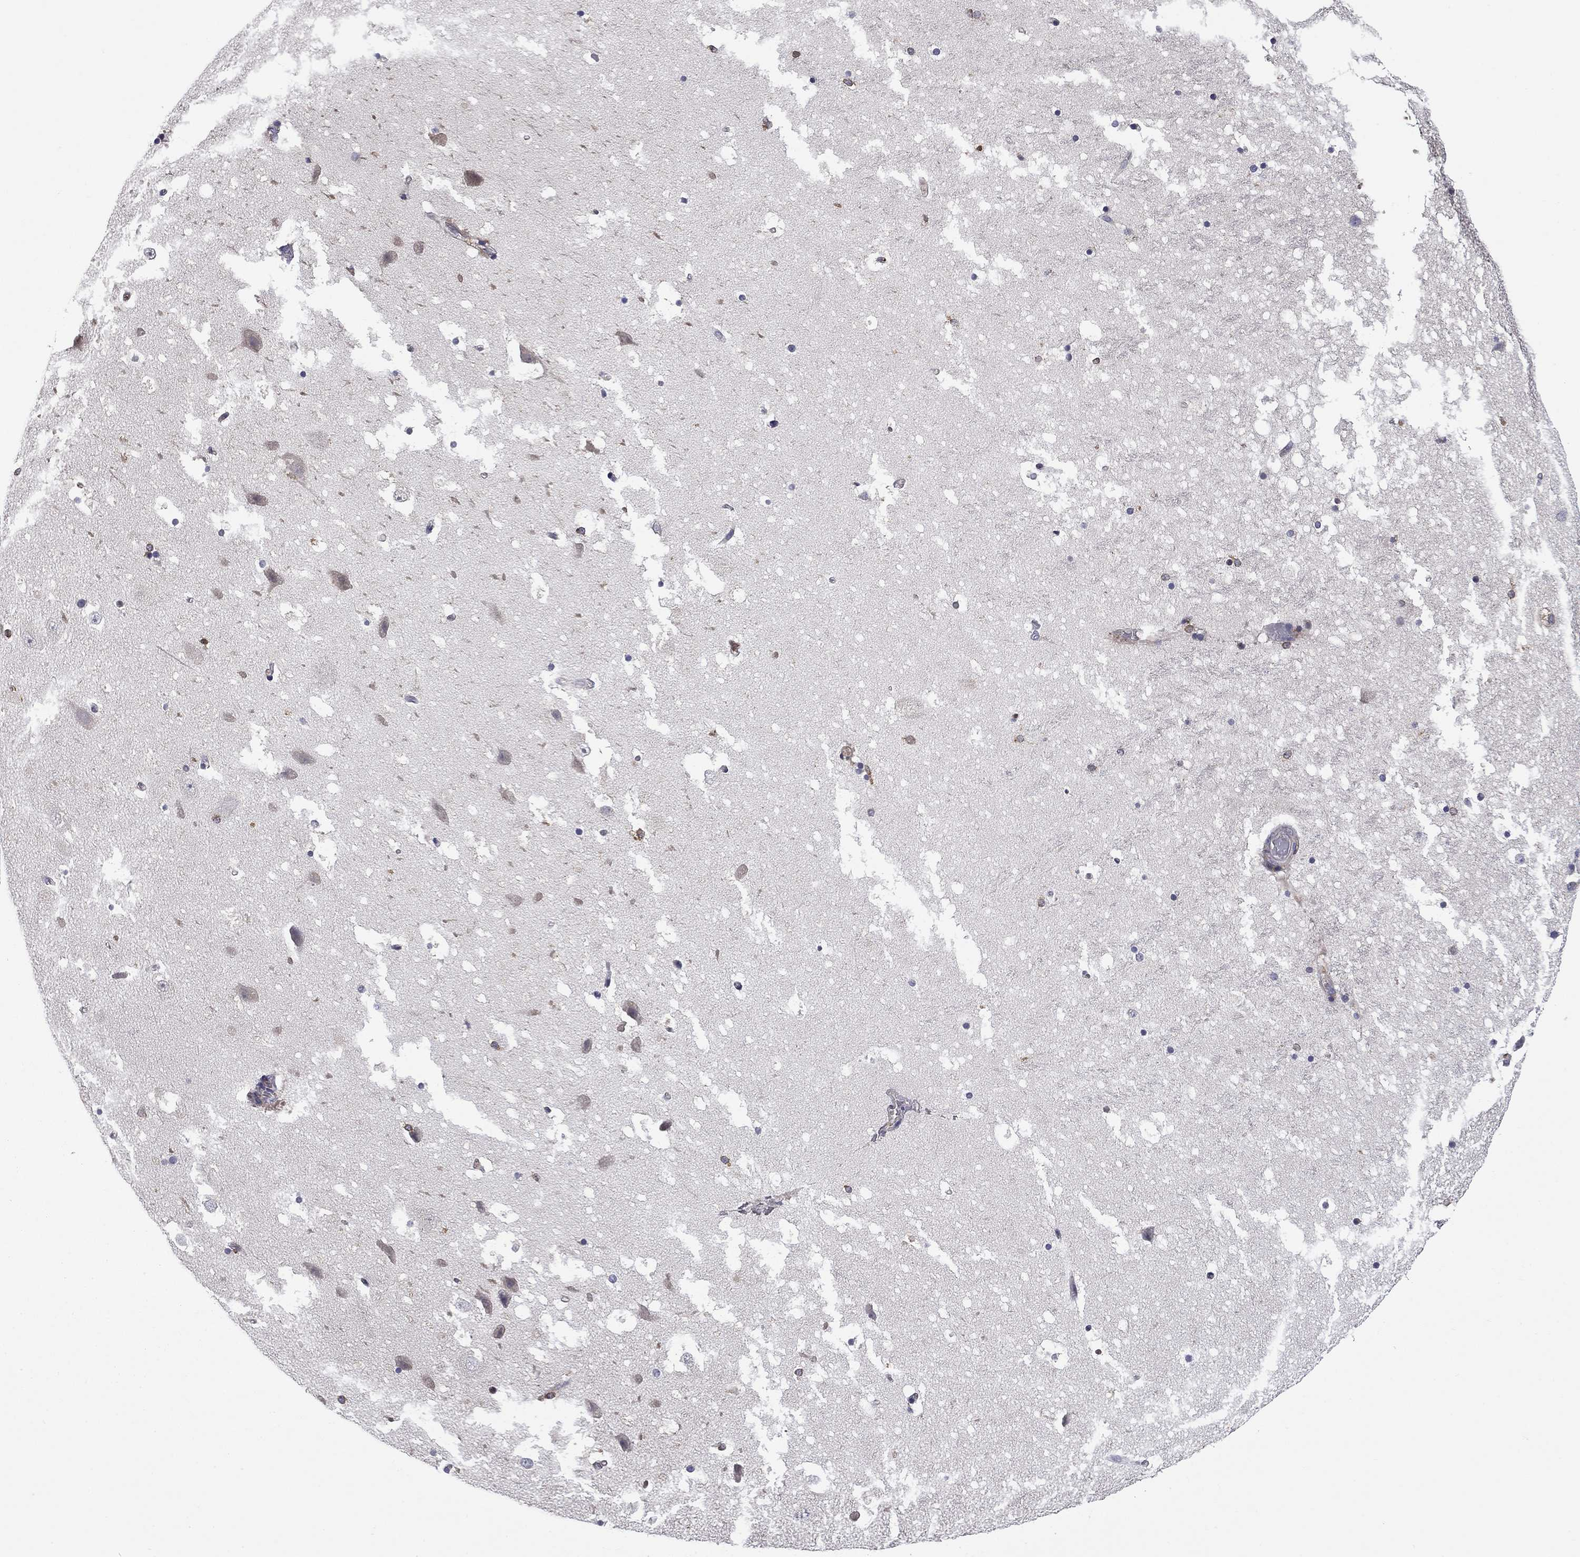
{"staining": {"intensity": "negative", "quantity": "none", "location": "none"}, "tissue": "hippocampus", "cell_type": "Glial cells", "image_type": "normal", "snomed": [{"axis": "morphology", "description": "Normal tissue, NOS"}, {"axis": "topography", "description": "Hippocampus"}], "caption": "The photomicrograph demonstrates no significant staining in glial cells of hippocampus.", "gene": "ARHGAP45", "patient": {"sex": "male", "age": 51}}